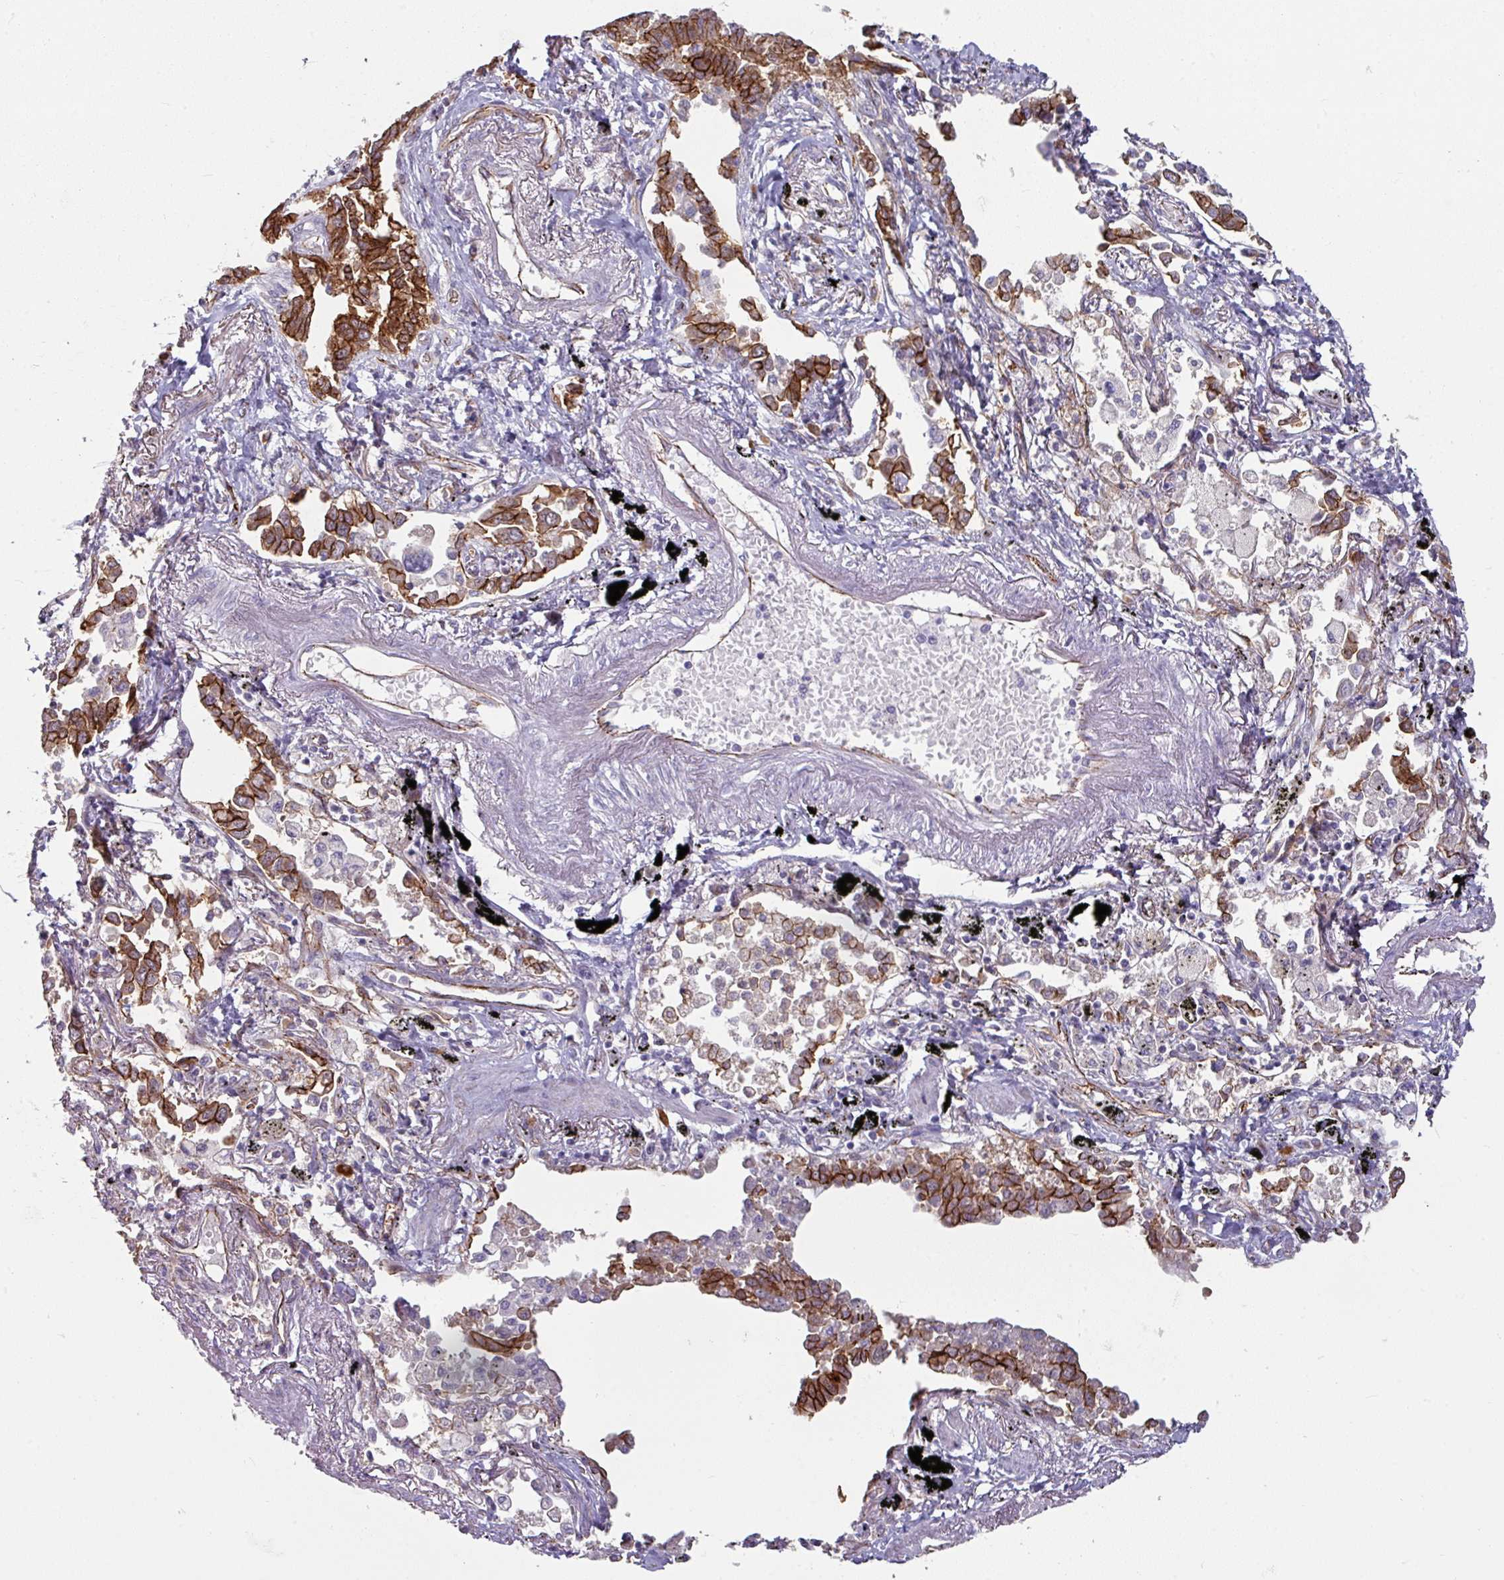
{"staining": {"intensity": "strong", "quantity": ">75%", "location": "cytoplasmic/membranous"}, "tissue": "lung cancer", "cell_type": "Tumor cells", "image_type": "cancer", "snomed": [{"axis": "morphology", "description": "Adenocarcinoma, NOS"}, {"axis": "topography", "description": "Lung"}], "caption": "Human adenocarcinoma (lung) stained with a brown dye displays strong cytoplasmic/membranous positive staining in approximately >75% of tumor cells.", "gene": "JUP", "patient": {"sex": "male", "age": 67}}